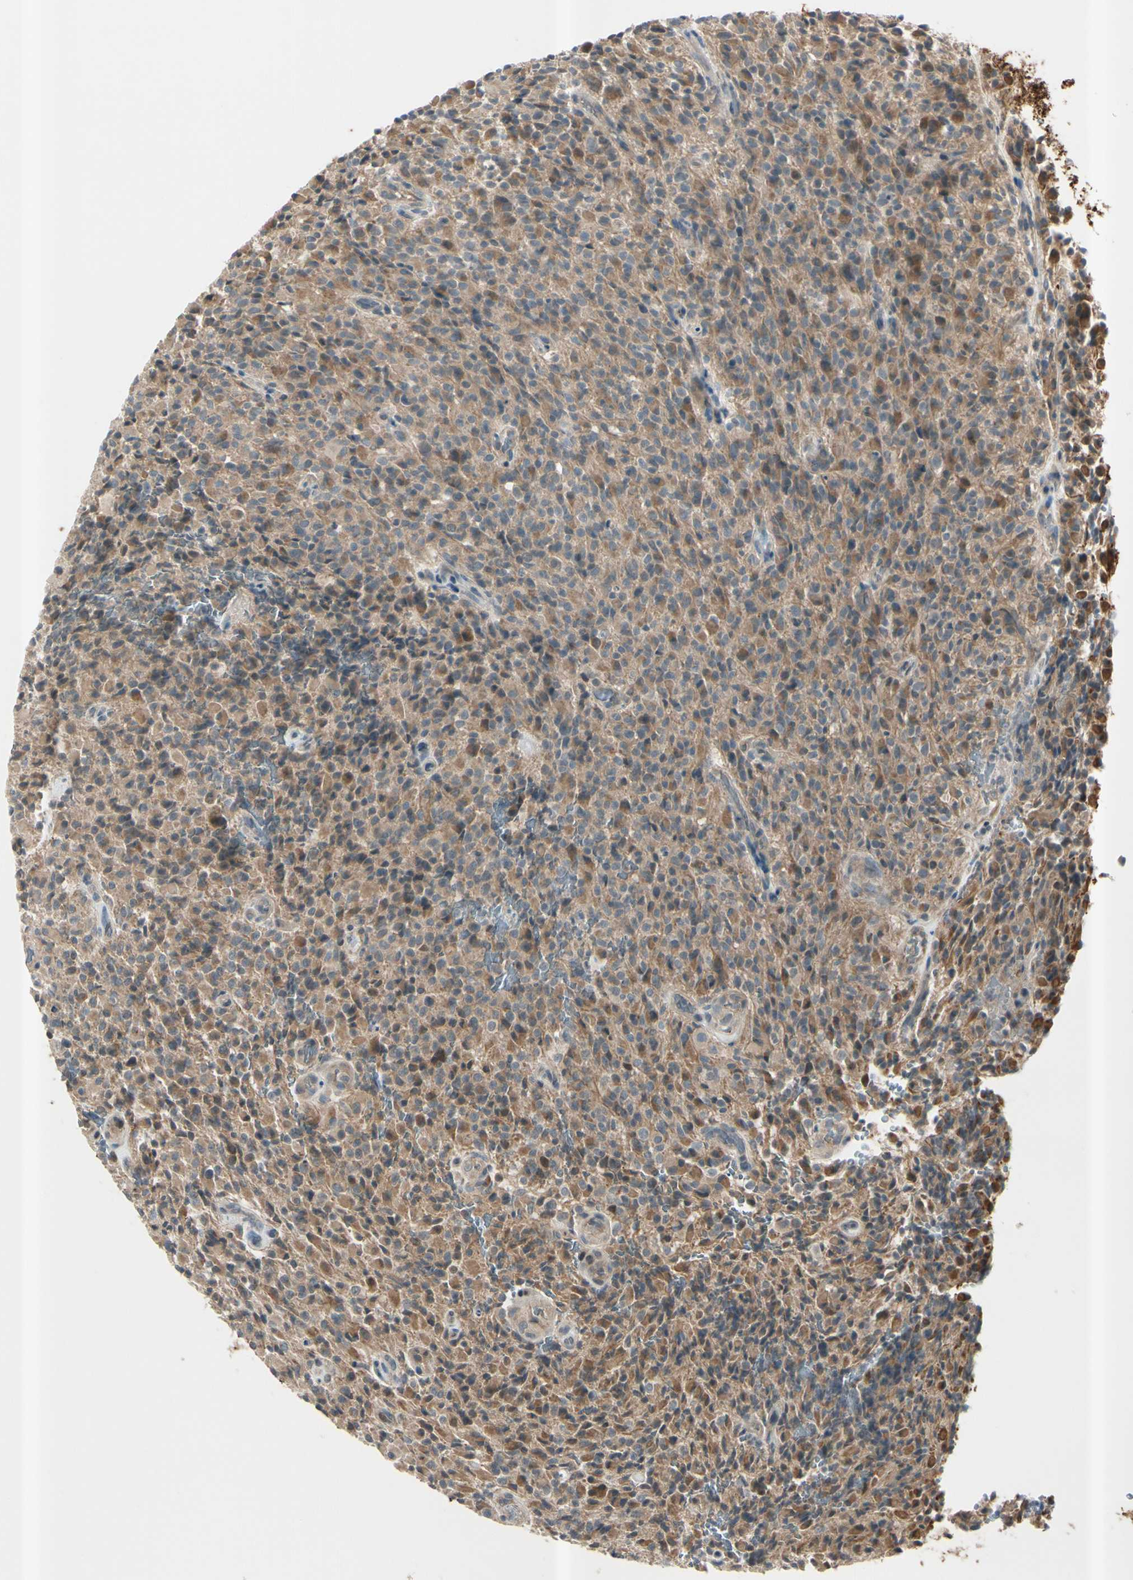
{"staining": {"intensity": "weak", "quantity": ">75%", "location": "cytoplasmic/membranous"}, "tissue": "glioma", "cell_type": "Tumor cells", "image_type": "cancer", "snomed": [{"axis": "morphology", "description": "Glioma, malignant, High grade"}, {"axis": "topography", "description": "Brain"}], "caption": "Glioma stained with a brown dye demonstrates weak cytoplasmic/membranous positive positivity in approximately >75% of tumor cells.", "gene": "ICAM5", "patient": {"sex": "male", "age": 71}}